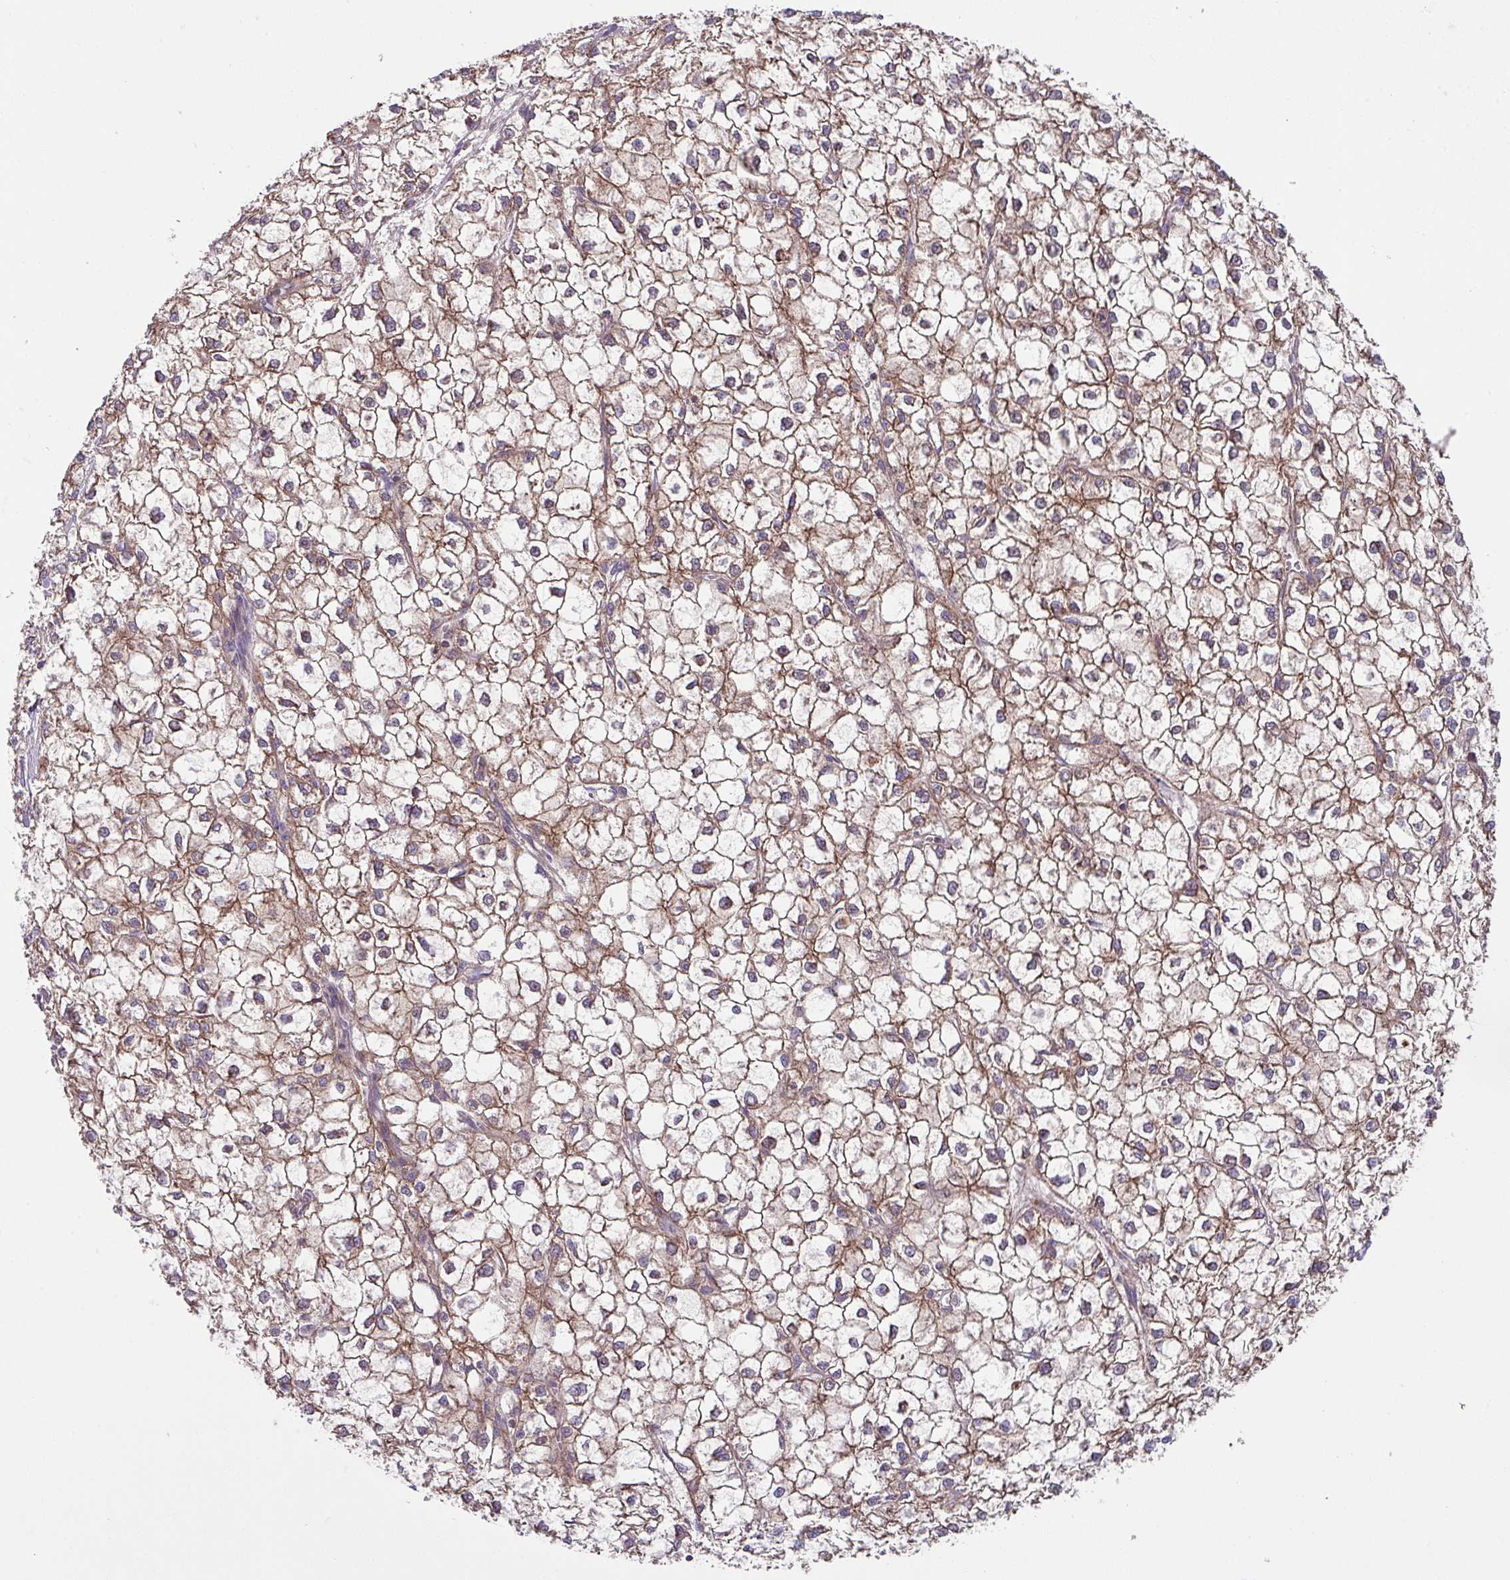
{"staining": {"intensity": "moderate", "quantity": ">75%", "location": "cytoplasmic/membranous"}, "tissue": "liver cancer", "cell_type": "Tumor cells", "image_type": "cancer", "snomed": [{"axis": "morphology", "description": "Carcinoma, Hepatocellular, NOS"}, {"axis": "topography", "description": "Liver"}], "caption": "High-magnification brightfield microscopy of liver cancer stained with DAB (3,3'-diaminobenzidine) (brown) and counterstained with hematoxylin (blue). tumor cells exhibit moderate cytoplasmic/membranous expression is present in approximately>75% of cells.", "gene": "RIC1", "patient": {"sex": "female", "age": 43}}